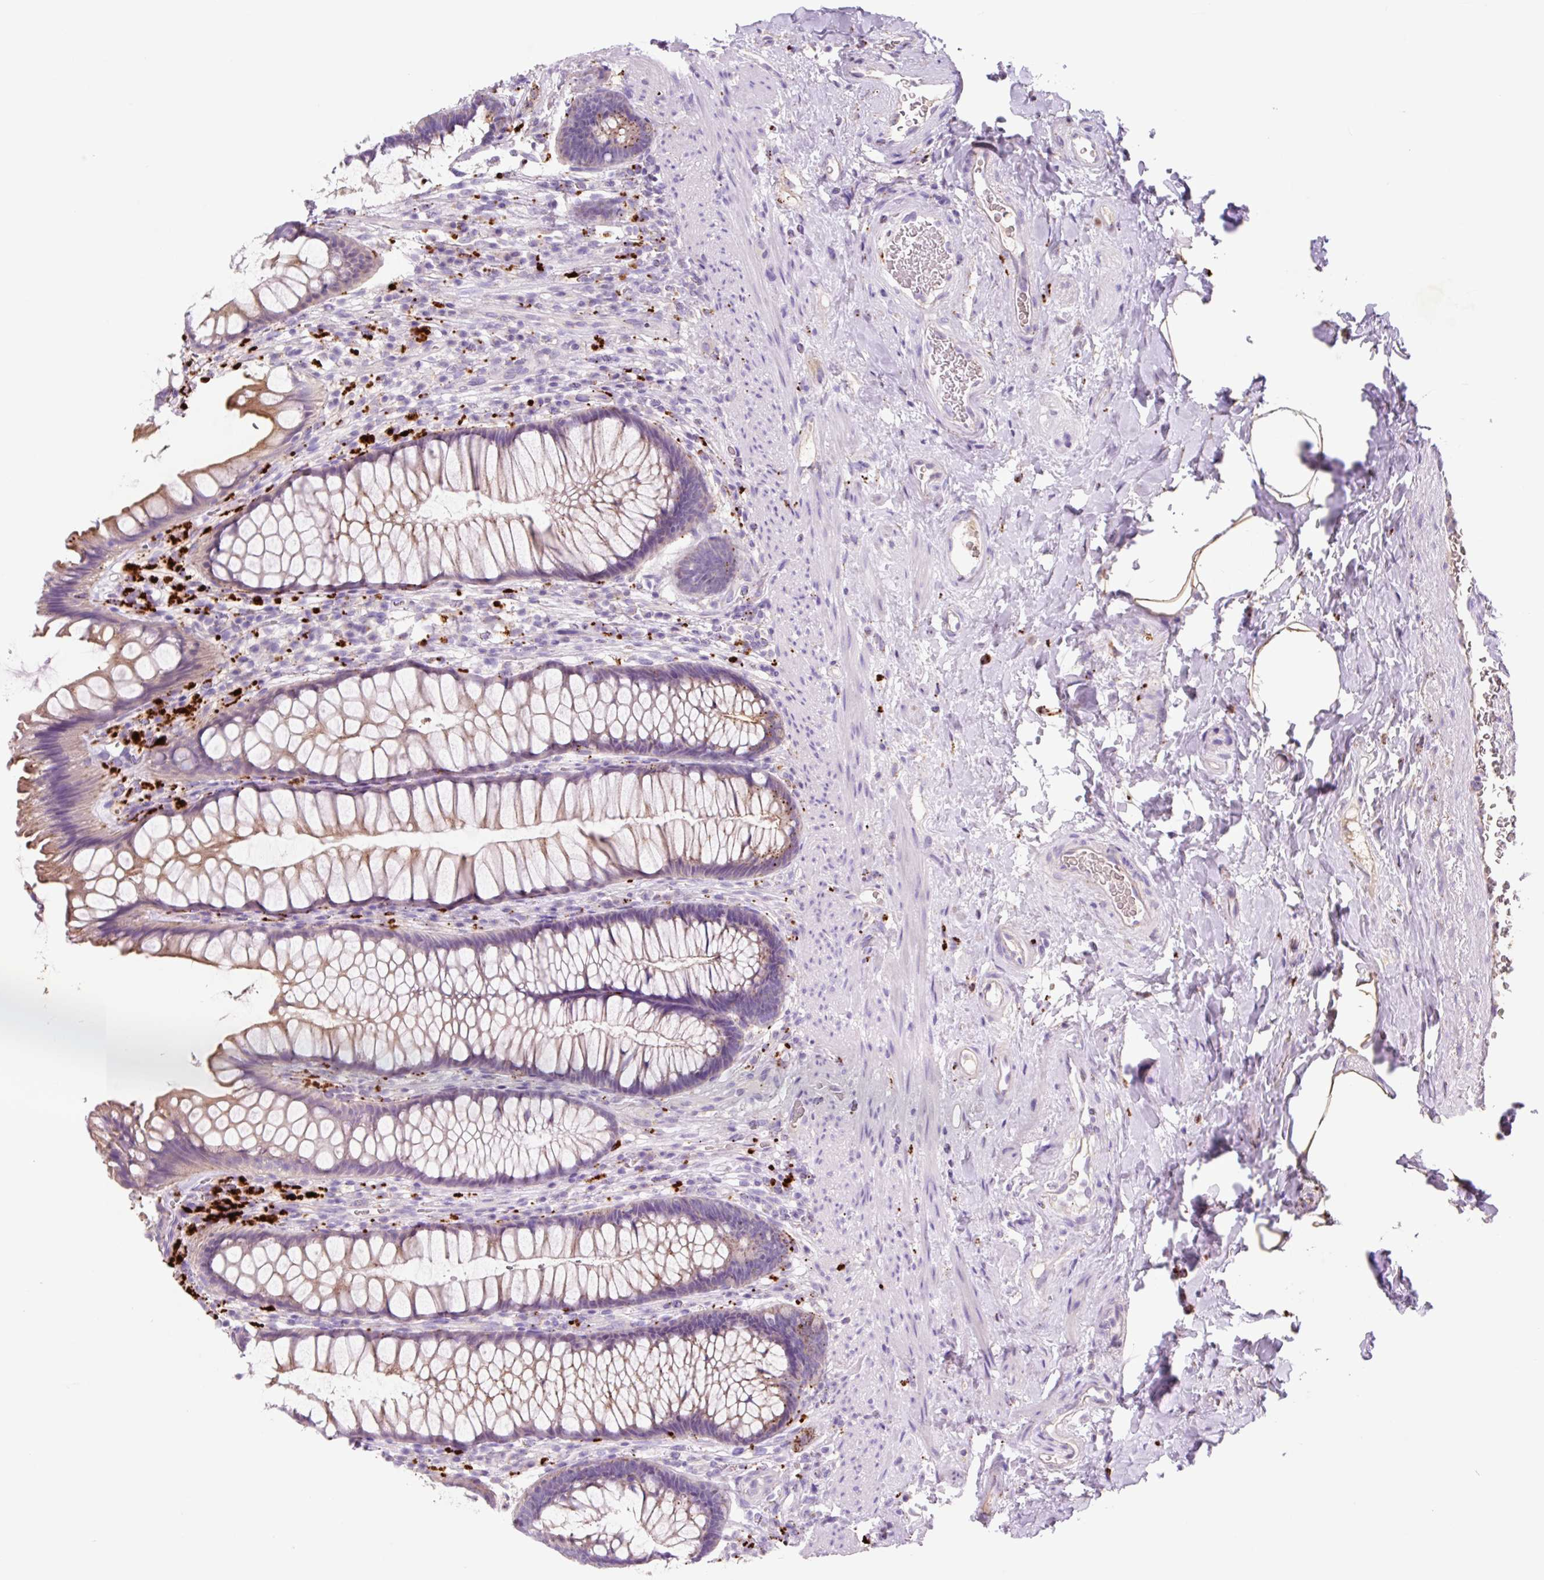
{"staining": {"intensity": "moderate", "quantity": "25%-75%", "location": "cytoplasmic/membranous"}, "tissue": "rectum", "cell_type": "Glandular cells", "image_type": "normal", "snomed": [{"axis": "morphology", "description": "Normal tissue, NOS"}, {"axis": "topography", "description": "Rectum"}], "caption": "Brown immunohistochemical staining in unremarkable rectum reveals moderate cytoplasmic/membranous positivity in about 25%-75% of glandular cells.", "gene": "HEXA", "patient": {"sex": "male", "age": 53}}